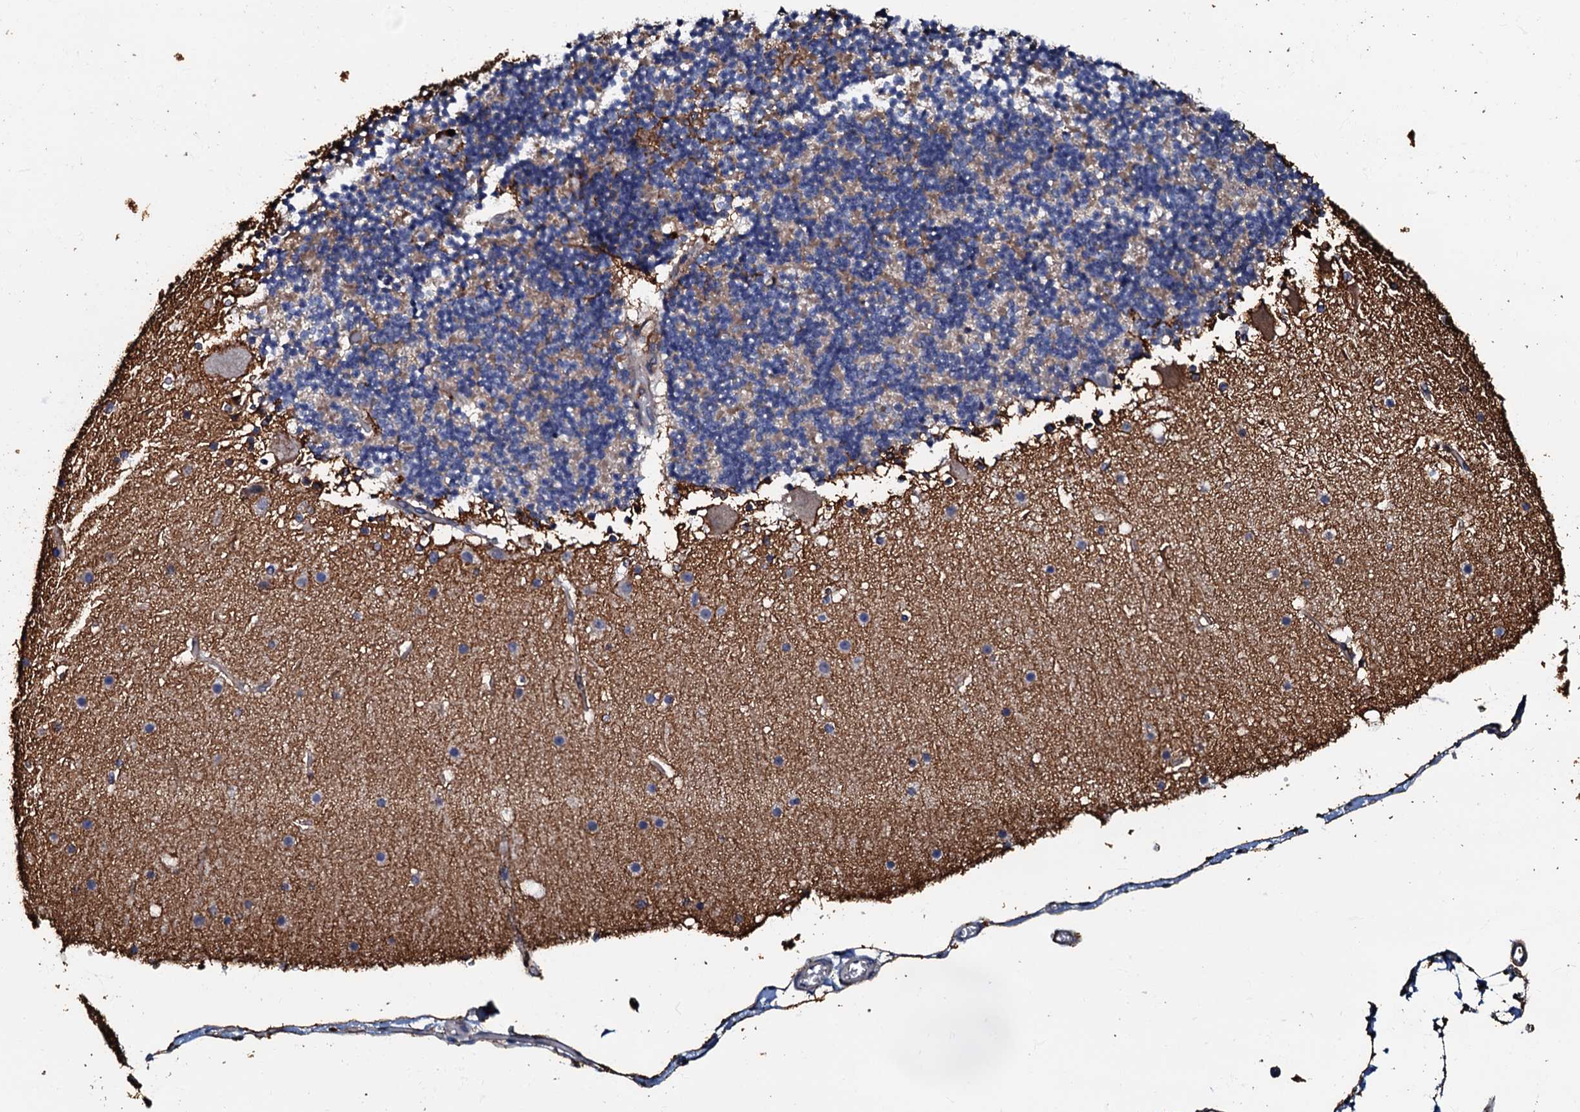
{"staining": {"intensity": "negative", "quantity": "none", "location": "none"}, "tissue": "cerebellum", "cell_type": "Cells in granular layer", "image_type": "normal", "snomed": [{"axis": "morphology", "description": "Normal tissue, NOS"}, {"axis": "topography", "description": "Cerebellum"}], "caption": "Cerebellum stained for a protein using immunohistochemistry (IHC) reveals no positivity cells in granular layer.", "gene": "CPNE2", "patient": {"sex": "male", "age": 57}}